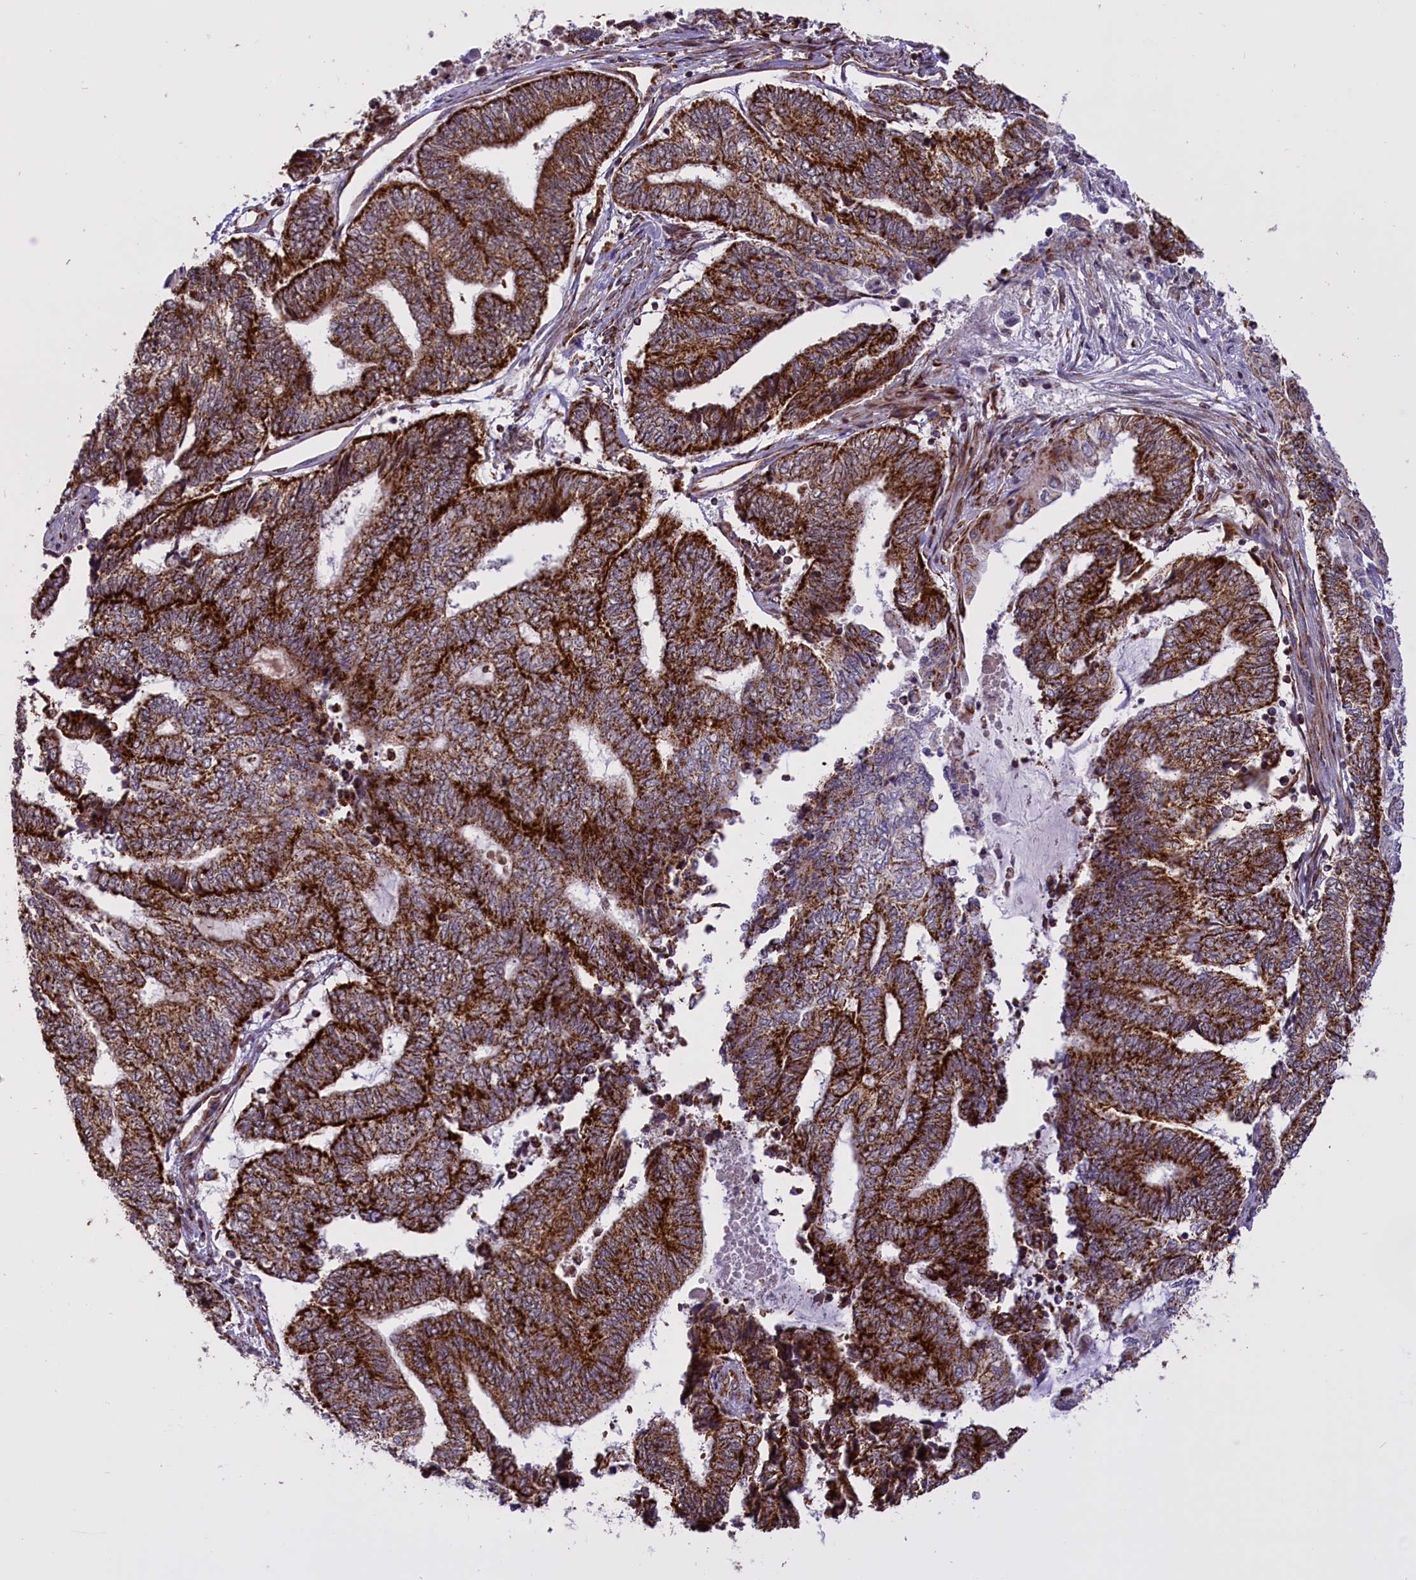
{"staining": {"intensity": "strong", "quantity": ">75%", "location": "cytoplasmic/membranous"}, "tissue": "endometrial cancer", "cell_type": "Tumor cells", "image_type": "cancer", "snomed": [{"axis": "morphology", "description": "Adenocarcinoma, NOS"}, {"axis": "topography", "description": "Uterus"}, {"axis": "topography", "description": "Endometrium"}], "caption": "High-magnification brightfield microscopy of endometrial cancer stained with DAB (3,3'-diaminobenzidine) (brown) and counterstained with hematoxylin (blue). tumor cells exhibit strong cytoplasmic/membranous staining is present in about>75% of cells. The protein of interest is shown in brown color, while the nuclei are stained blue.", "gene": "NDUFS5", "patient": {"sex": "female", "age": 70}}